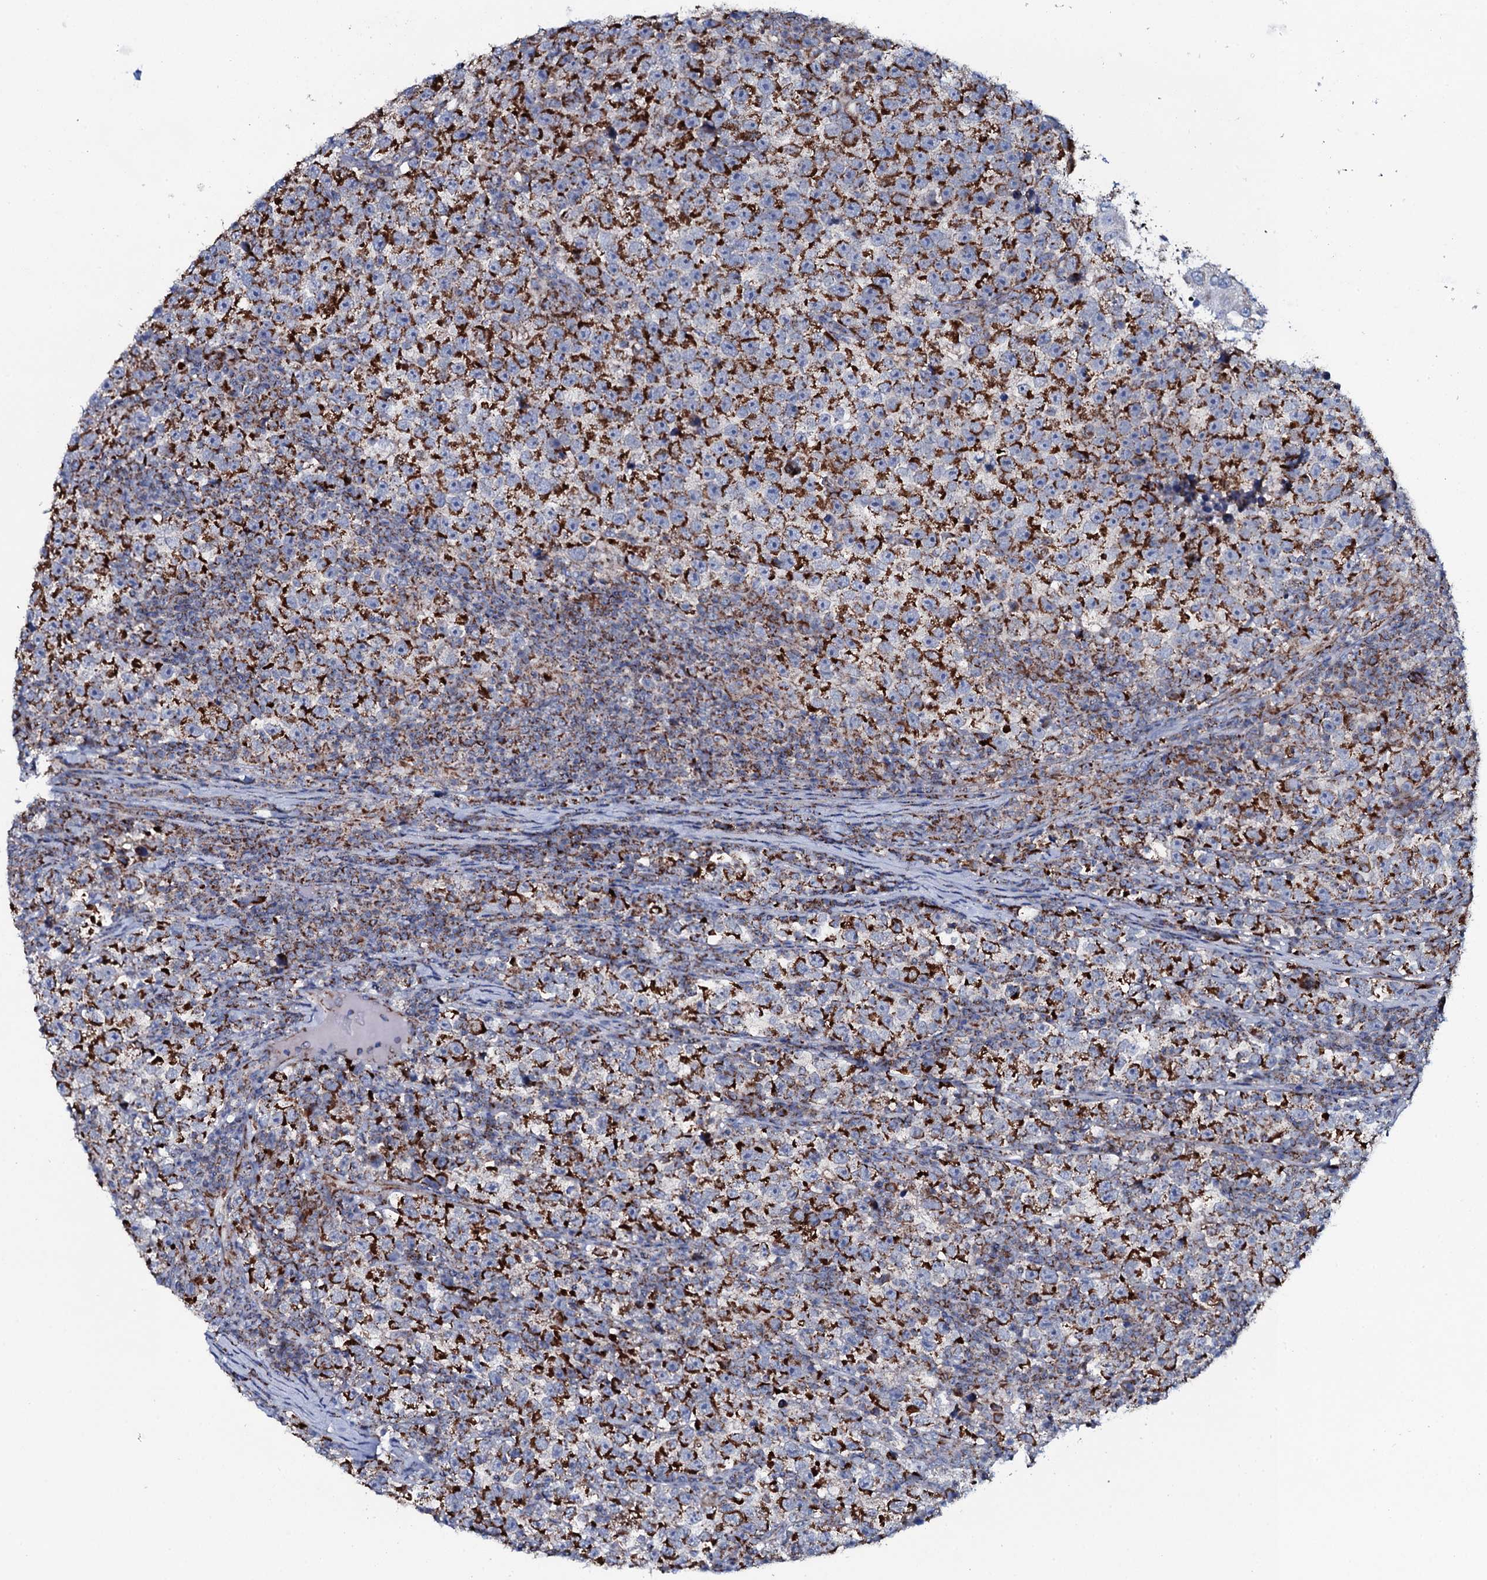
{"staining": {"intensity": "strong", "quantity": ">75%", "location": "cytoplasmic/membranous"}, "tissue": "testis cancer", "cell_type": "Tumor cells", "image_type": "cancer", "snomed": [{"axis": "morphology", "description": "Normal tissue, NOS"}, {"axis": "morphology", "description": "Seminoma, NOS"}, {"axis": "topography", "description": "Testis"}], "caption": "Seminoma (testis) stained with a protein marker shows strong staining in tumor cells.", "gene": "MRPS35", "patient": {"sex": "male", "age": 43}}